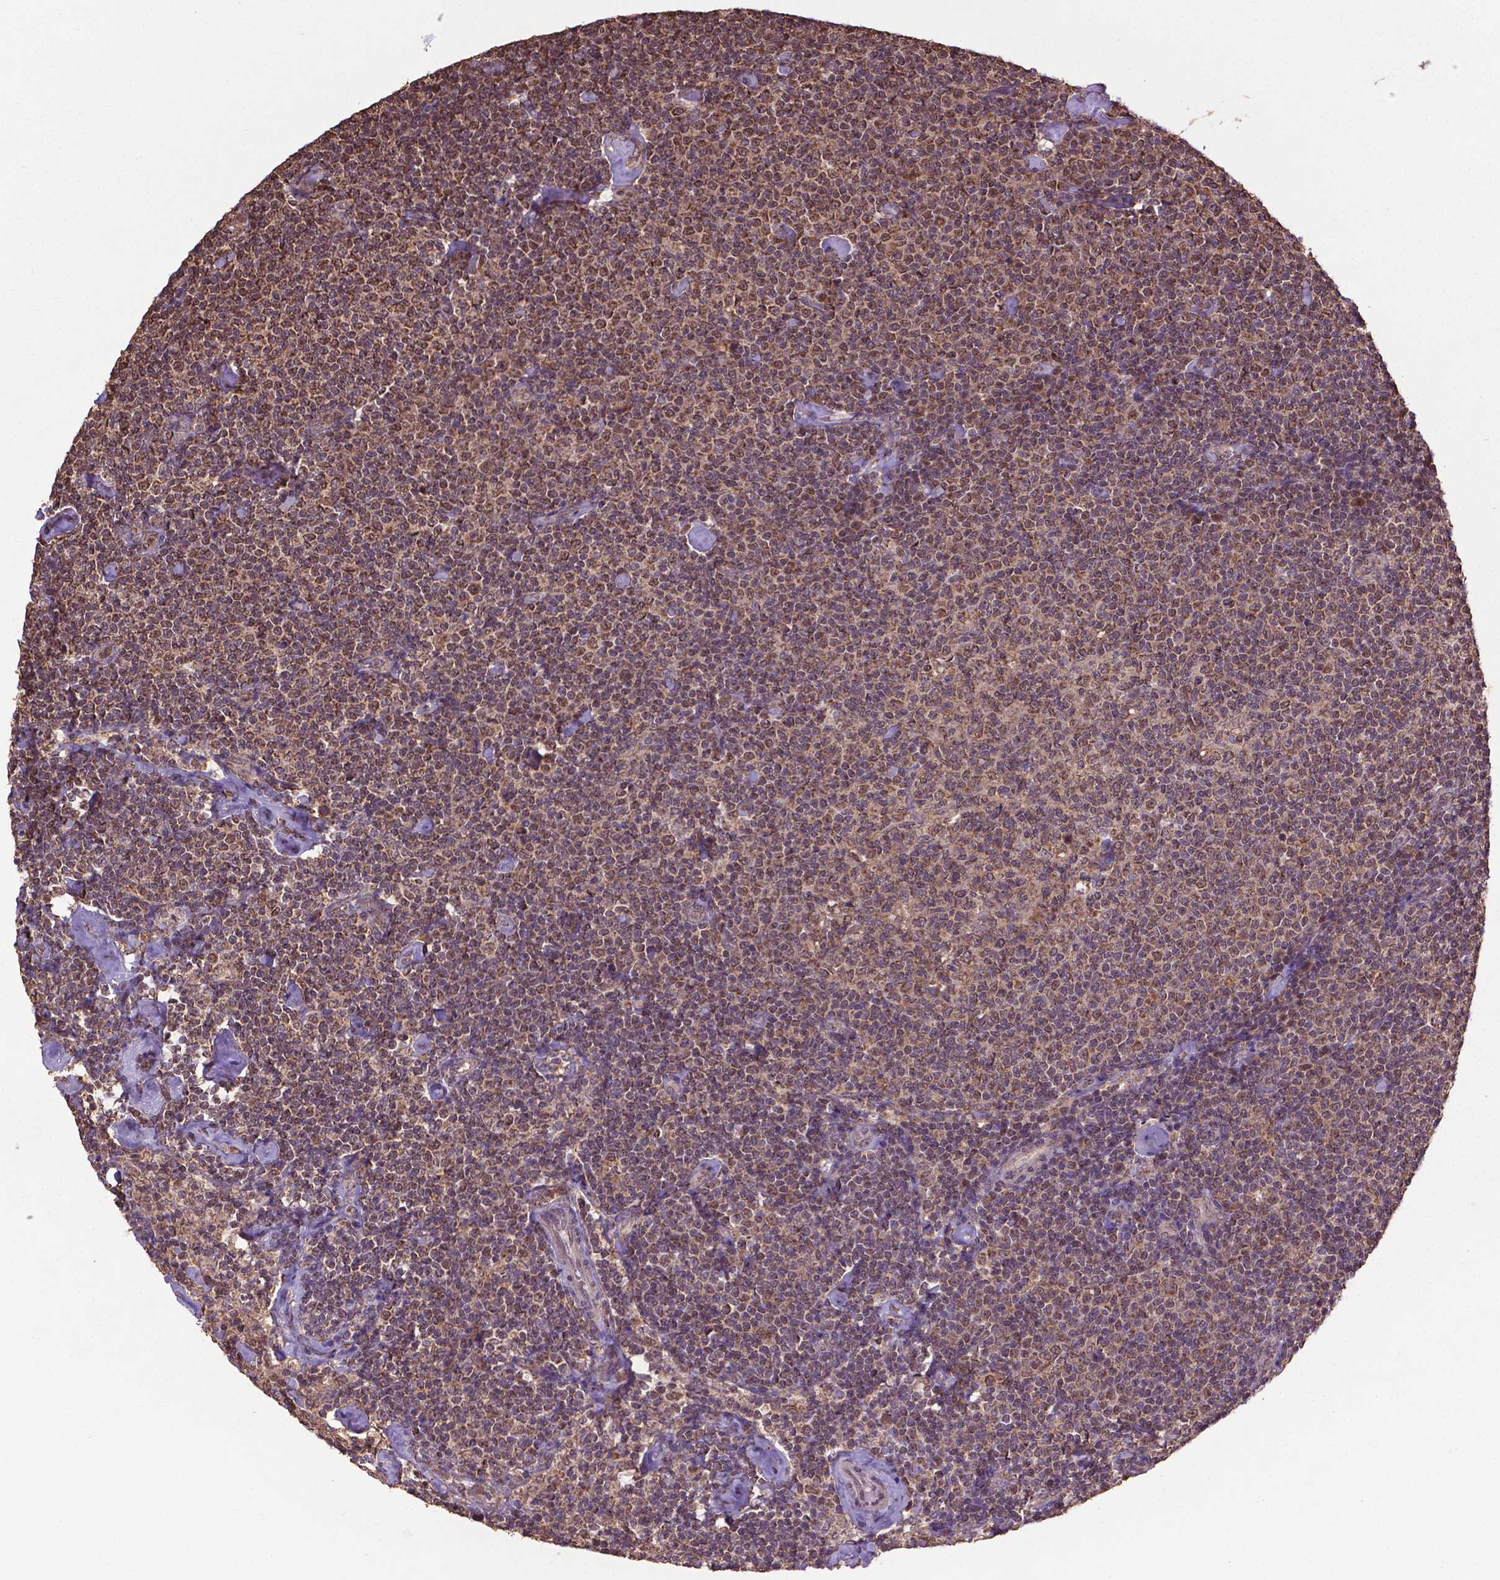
{"staining": {"intensity": "moderate", "quantity": ">75%", "location": "cytoplasmic/membranous,nuclear"}, "tissue": "lymphoma", "cell_type": "Tumor cells", "image_type": "cancer", "snomed": [{"axis": "morphology", "description": "Malignant lymphoma, non-Hodgkin's type, Low grade"}, {"axis": "topography", "description": "Lymph node"}], "caption": "Protein expression analysis of human low-grade malignant lymphoma, non-Hodgkin's type reveals moderate cytoplasmic/membranous and nuclear staining in about >75% of tumor cells.", "gene": "DCAF1", "patient": {"sex": "male", "age": 81}}